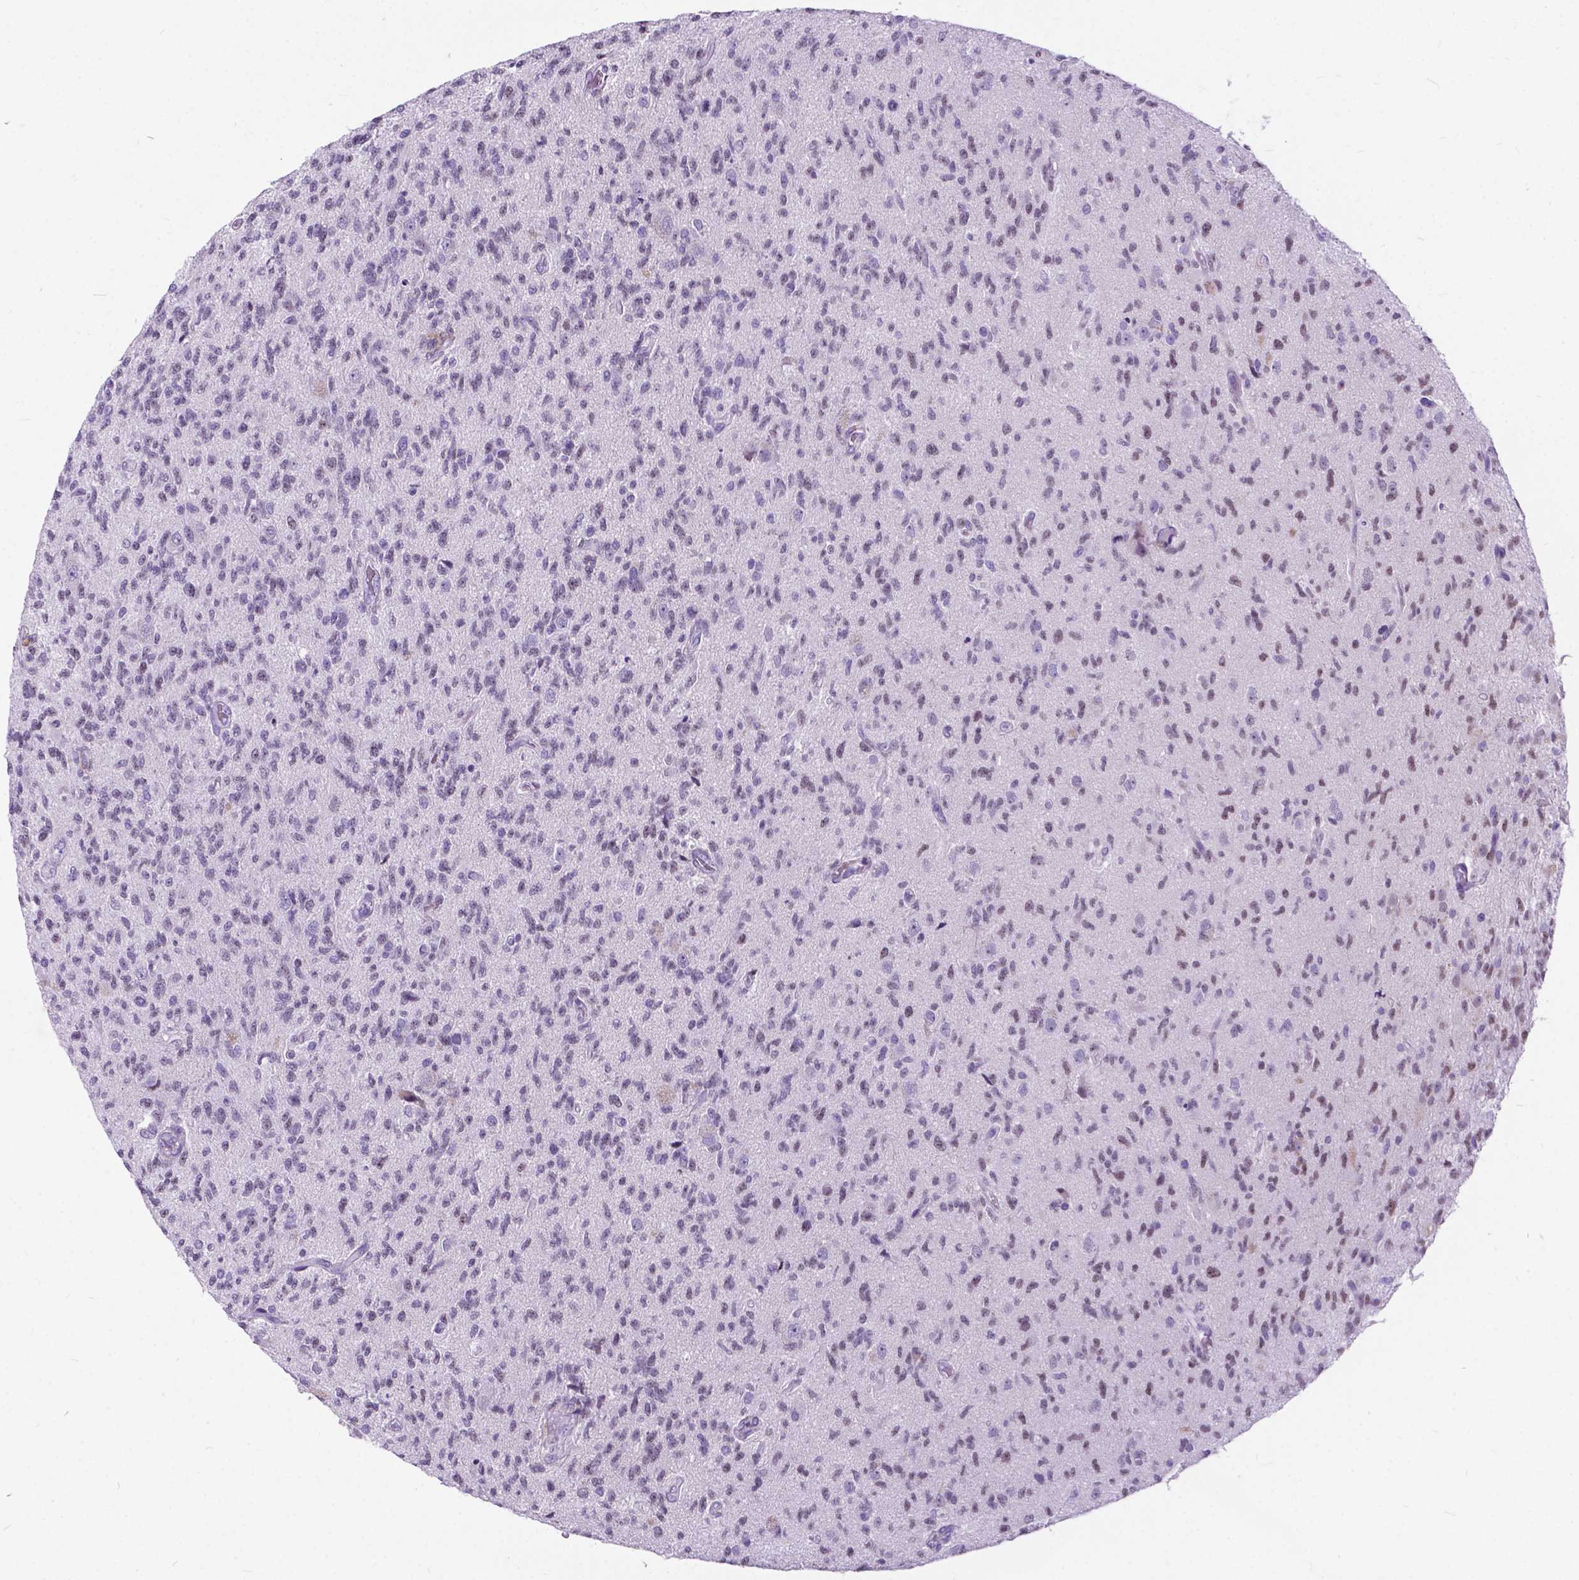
{"staining": {"intensity": "weak", "quantity": "<25%", "location": "nuclear"}, "tissue": "glioma", "cell_type": "Tumor cells", "image_type": "cancer", "snomed": [{"axis": "morphology", "description": "Glioma, malignant, High grade"}, {"axis": "topography", "description": "Brain"}], "caption": "The immunohistochemistry image has no significant expression in tumor cells of malignant glioma (high-grade) tissue. The staining was performed using DAB (3,3'-diaminobenzidine) to visualize the protein expression in brown, while the nuclei were stained in blue with hematoxylin (Magnification: 20x).", "gene": "BSND", "patient": {"sex": "male", "age": 56}}